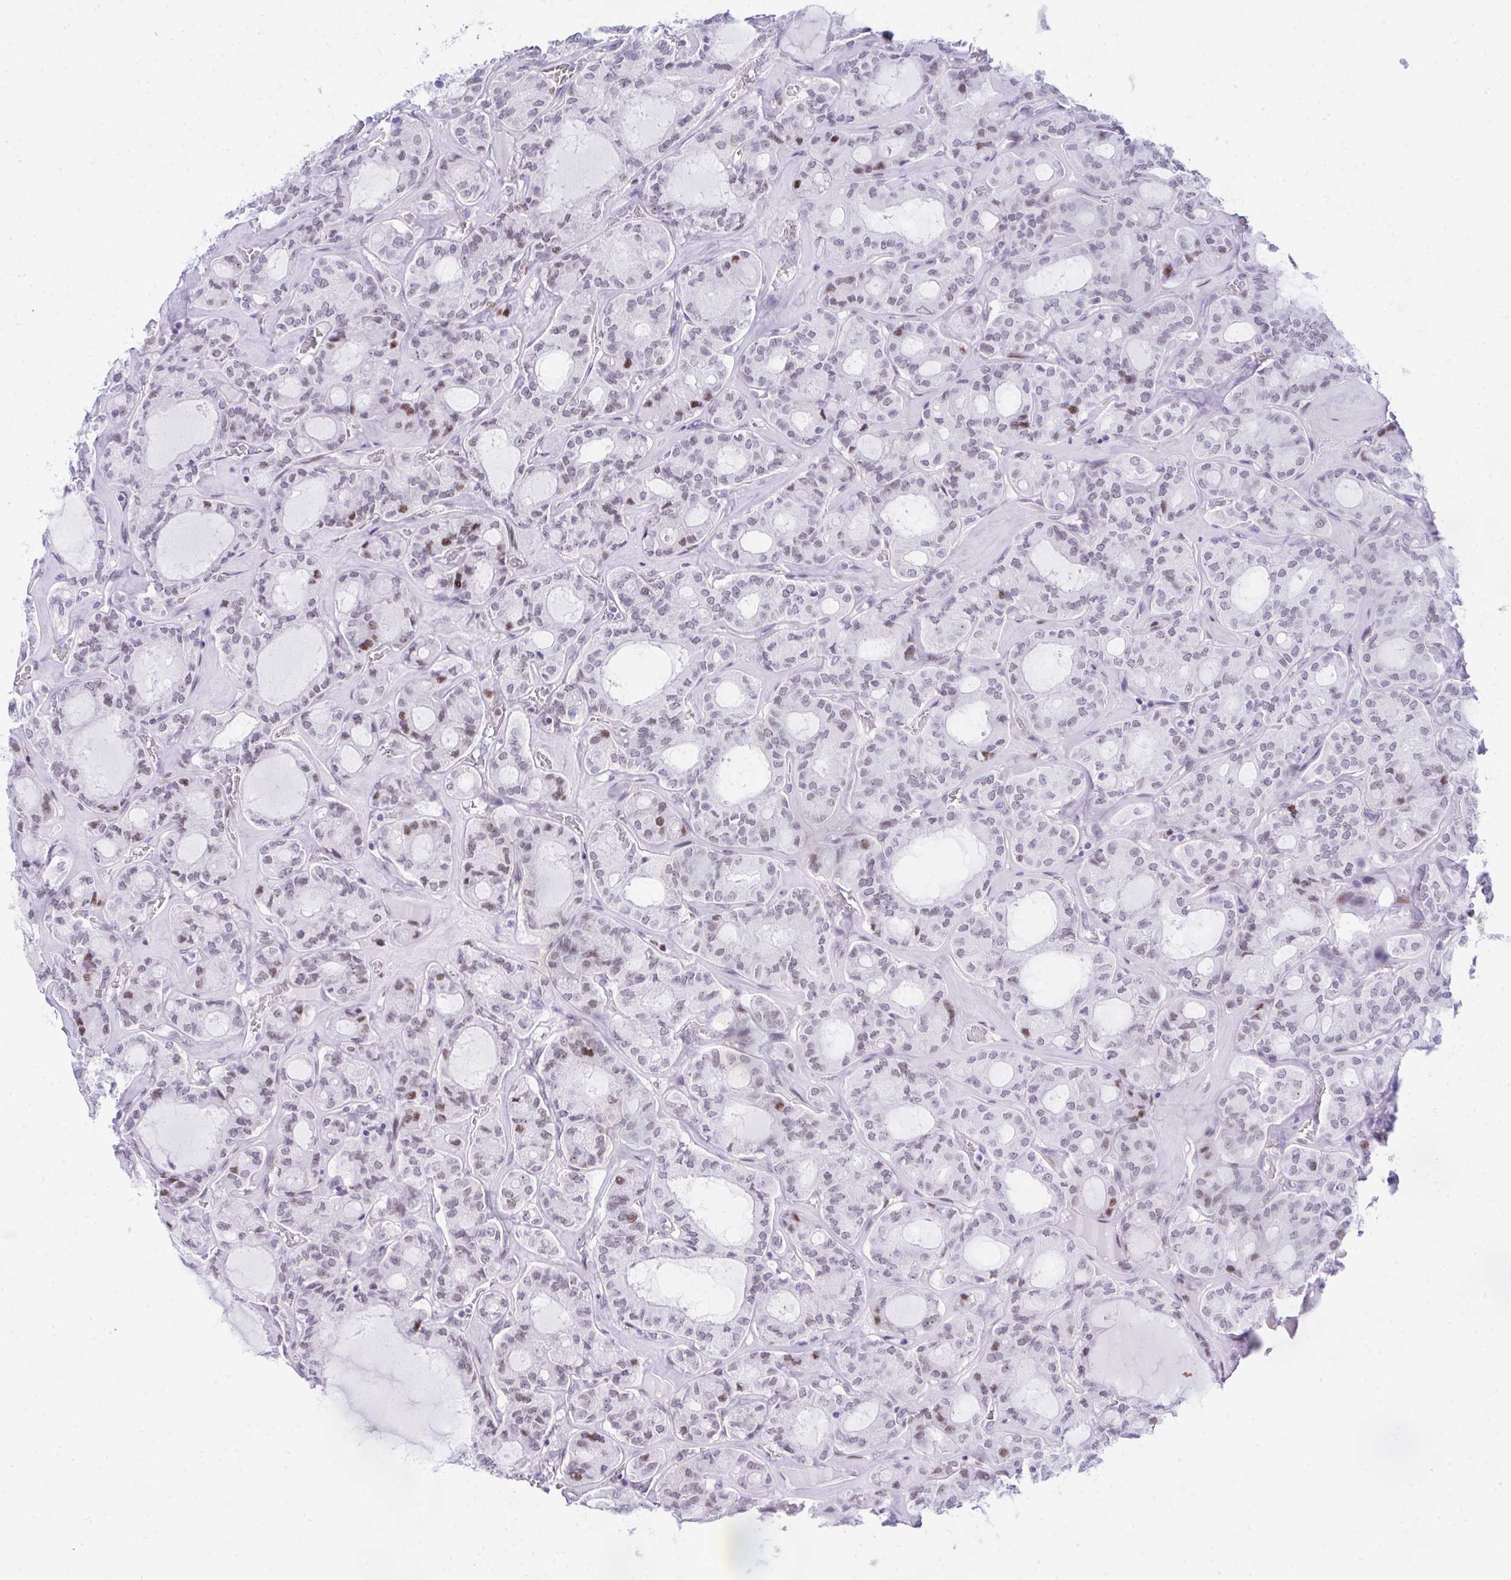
{"staining": {"intensity": "moderate", "quantity": "<25%", "location": "nuclear"}, "tissue": "thyroid cancer", "cell_type": "Tumor cells", "image_type": "cancer", "snomed": [{"axis": "morphology", "description": "Papillary adenocarcinoma, NOS"}, {"axis": "topography", "description": "Thyroid gland"}], "caption": "Moderate nuclear expression is present in about <25% of tumor cells in thyroid cancer (papillary adenocarcinoma).", "gene": "GLDN", "patient": {"sex": "male", "age": 87}}